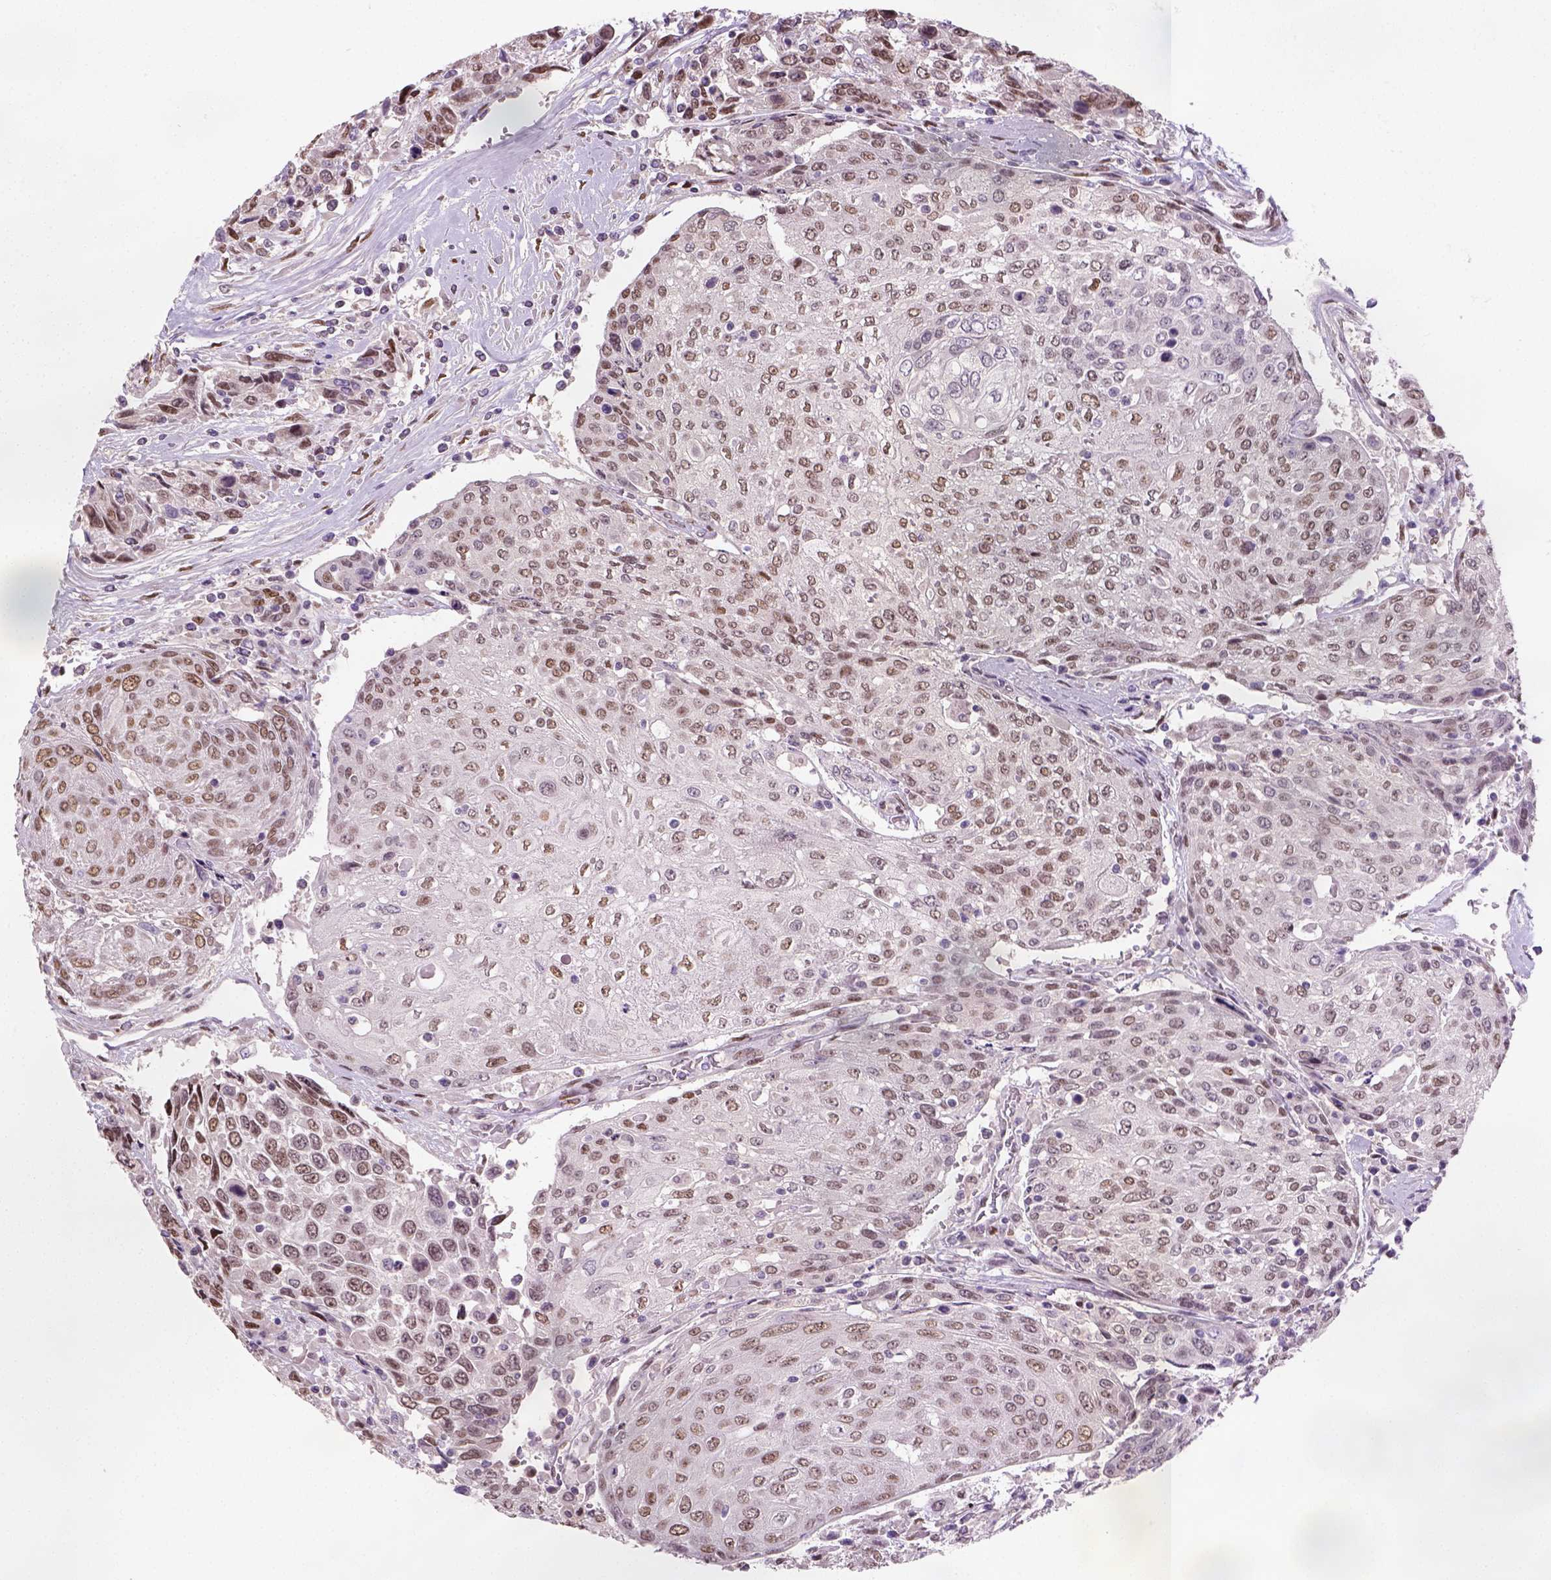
{"staining": {"intensity": "moderate", "quantity": "<25%", "location": "nuclear"}, "tissue": "urothelial cancer", "cell_type": "Tumor cells", "image_type": "cancer", "snomed": [{"axis": "morphology", "description": "Urothelial carcinoma, High grade"}, {"axis": "topography", "description": "Urinary bladder"}], "caption": "The micrograph shows staining of urothelial cancer, revealing moderate nuclear protein positivity (brown color) within tumor cells. (DAB (3,3'-diaminobenzidine) = brown stain, brightfield microscopy at high magnification).", "gene": "C1orf112", "patient": {"sex": "female", "age": 70}}